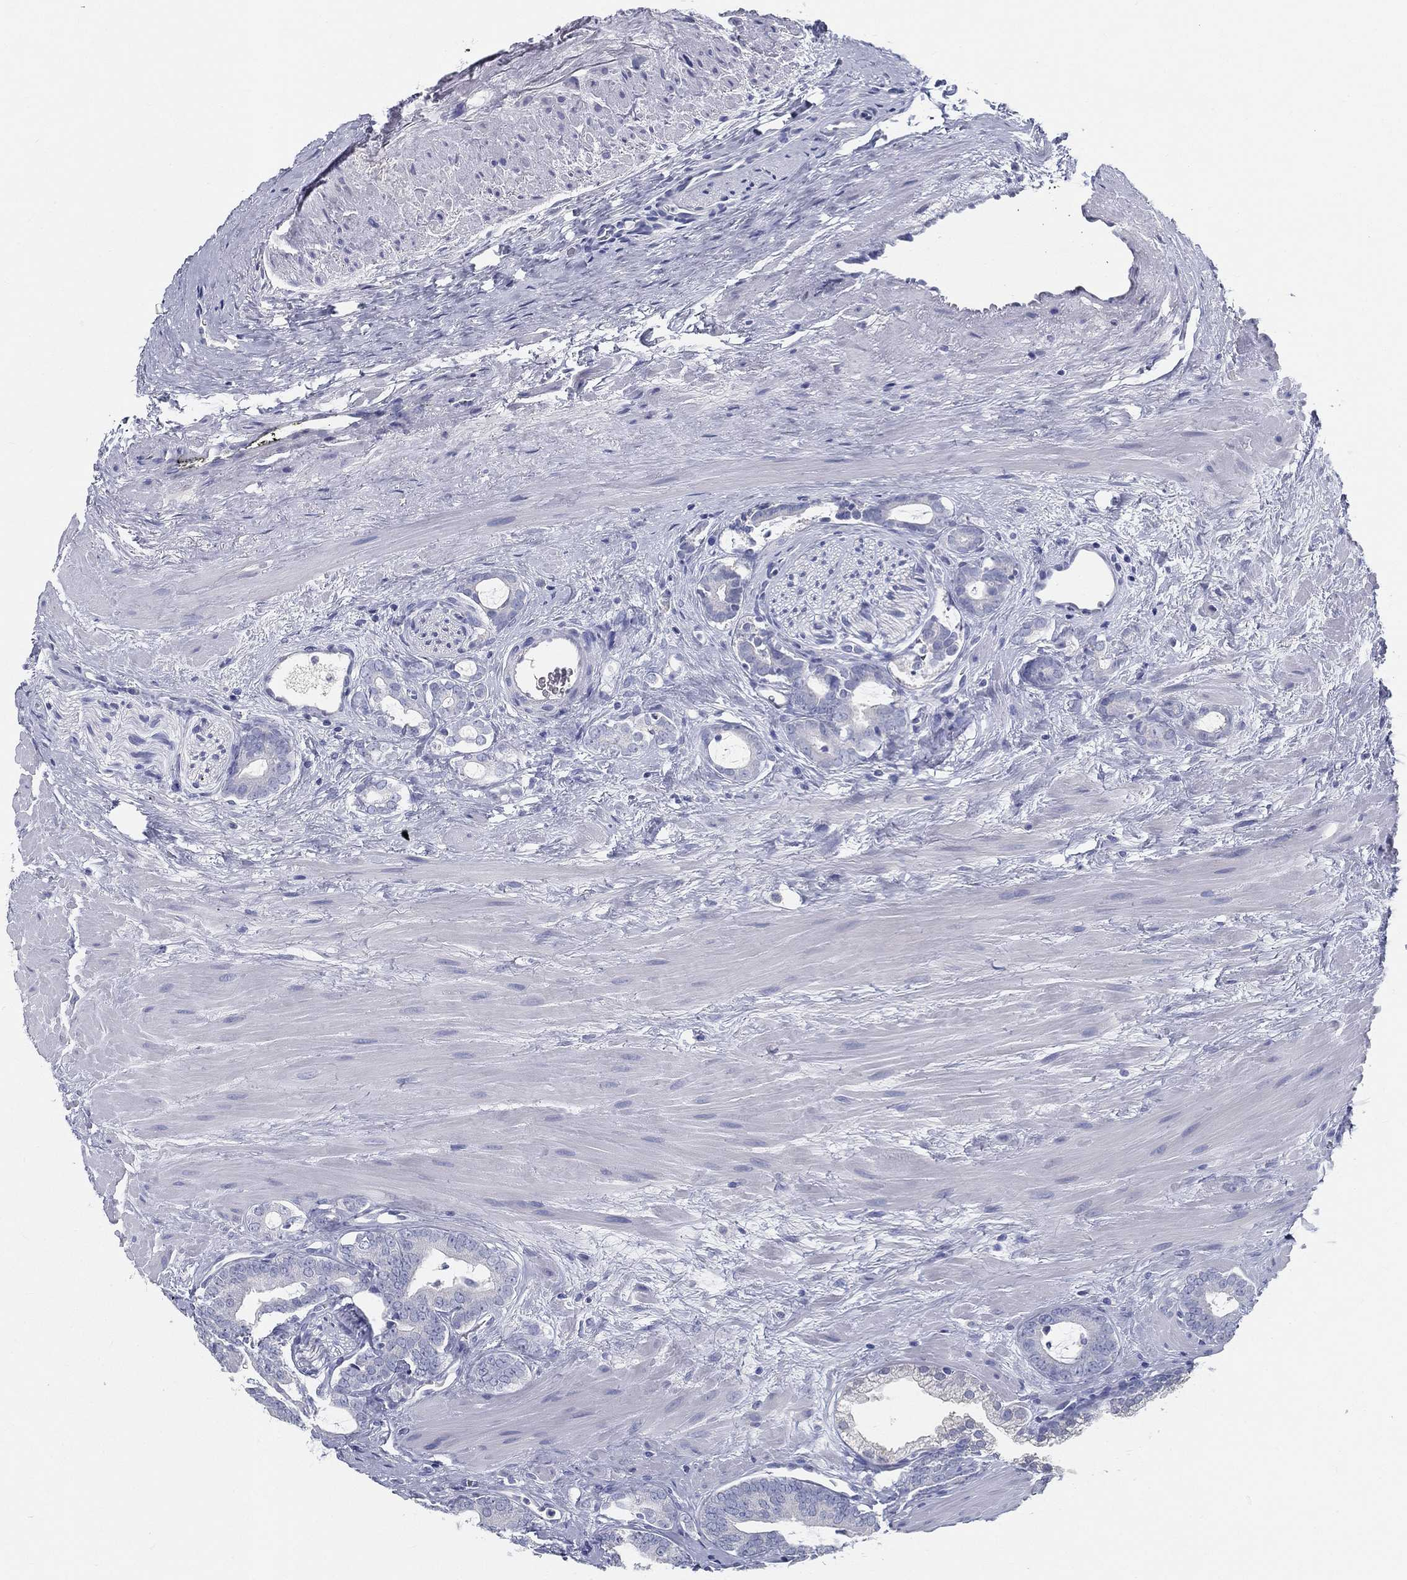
{"staining": {"intensity": "negative", "quantity": "none", "location": "none"}, "tissue": "prostate cancer", "cell_type": "Tumor cells", "image_type": "cancer", "snomed": [{"axis": "morphology", "description": "Adenocarcinoma, NOS"}, {"axis": "topography", "description": "Prostate"}], "caption": "An immunohistochemistry micrograph of prostate adenocarcinoma is shown. There is no staining in tumor cells of prostate adenocarcinoma.", "gene": "STS", "patient": {"sex": "male", "age": 55}}